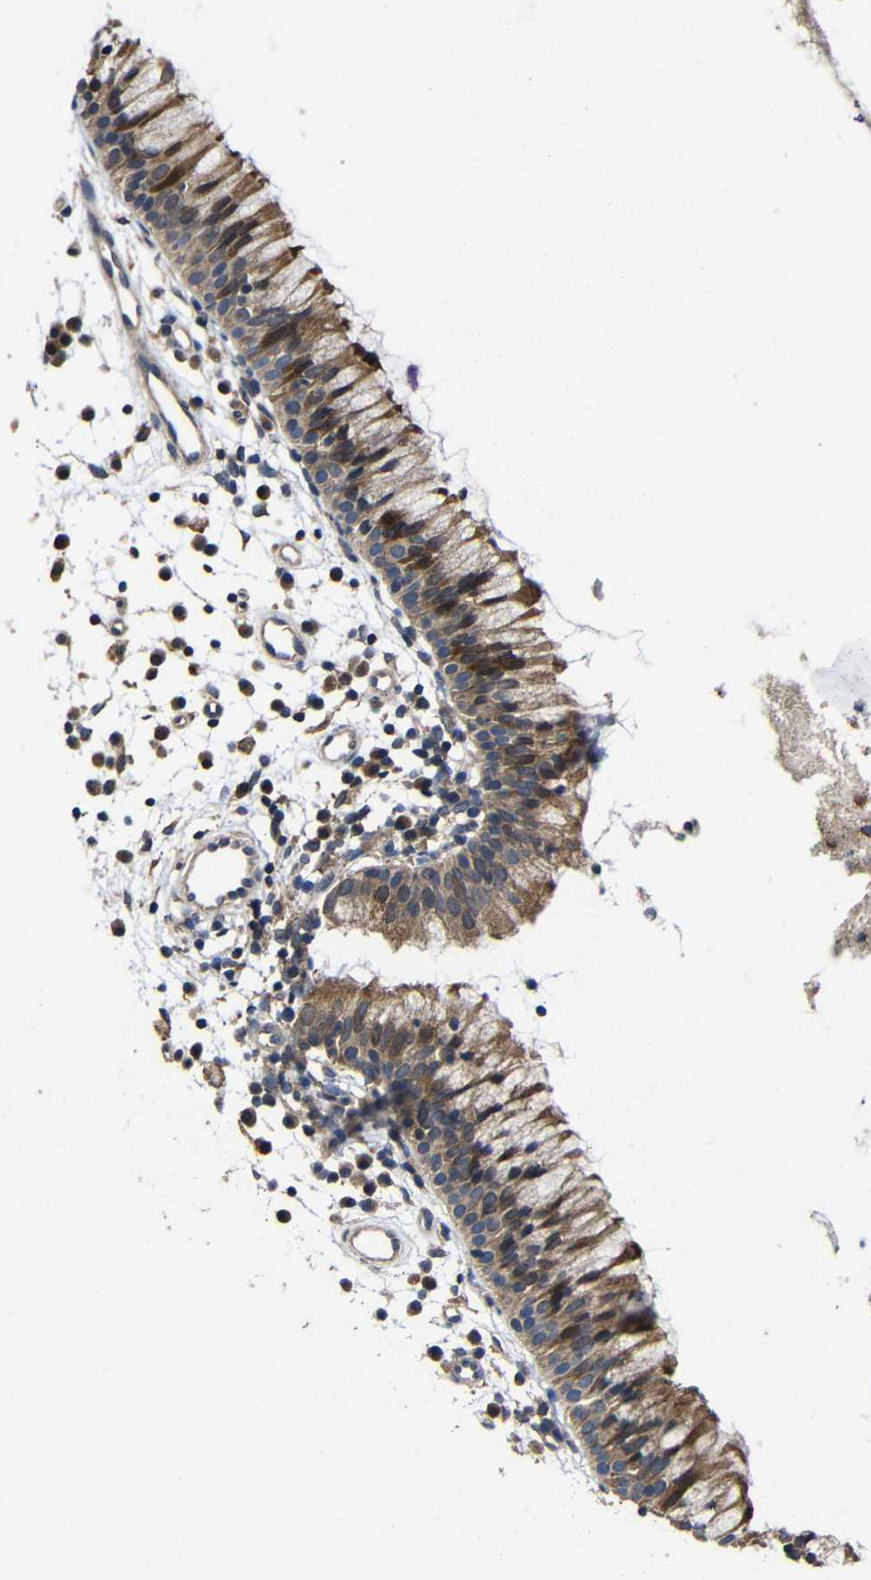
{"staining": {"intensity": "moderate", "quantity": ">75%", "location": "cytoplasmic/membranous"}, "tissue": "nasopharynx", "cell_type": "Respiratory epithelial cells", "image_type": "normal", "snomed": [{"axis": "morphology", "description": "Normal tissue, NOS"}, {"axis": "topography", "description": "Nasopharynx"}], "caption": "About >75% of respiratory epithelial cells in normal nasopharynx demonstrate moderate cytoplasmic/membranous protein positivity as visualized by brown immunohistochemical staining.", "gene": "LPAR5", "patient": {"sex": "male", "age": 21}}